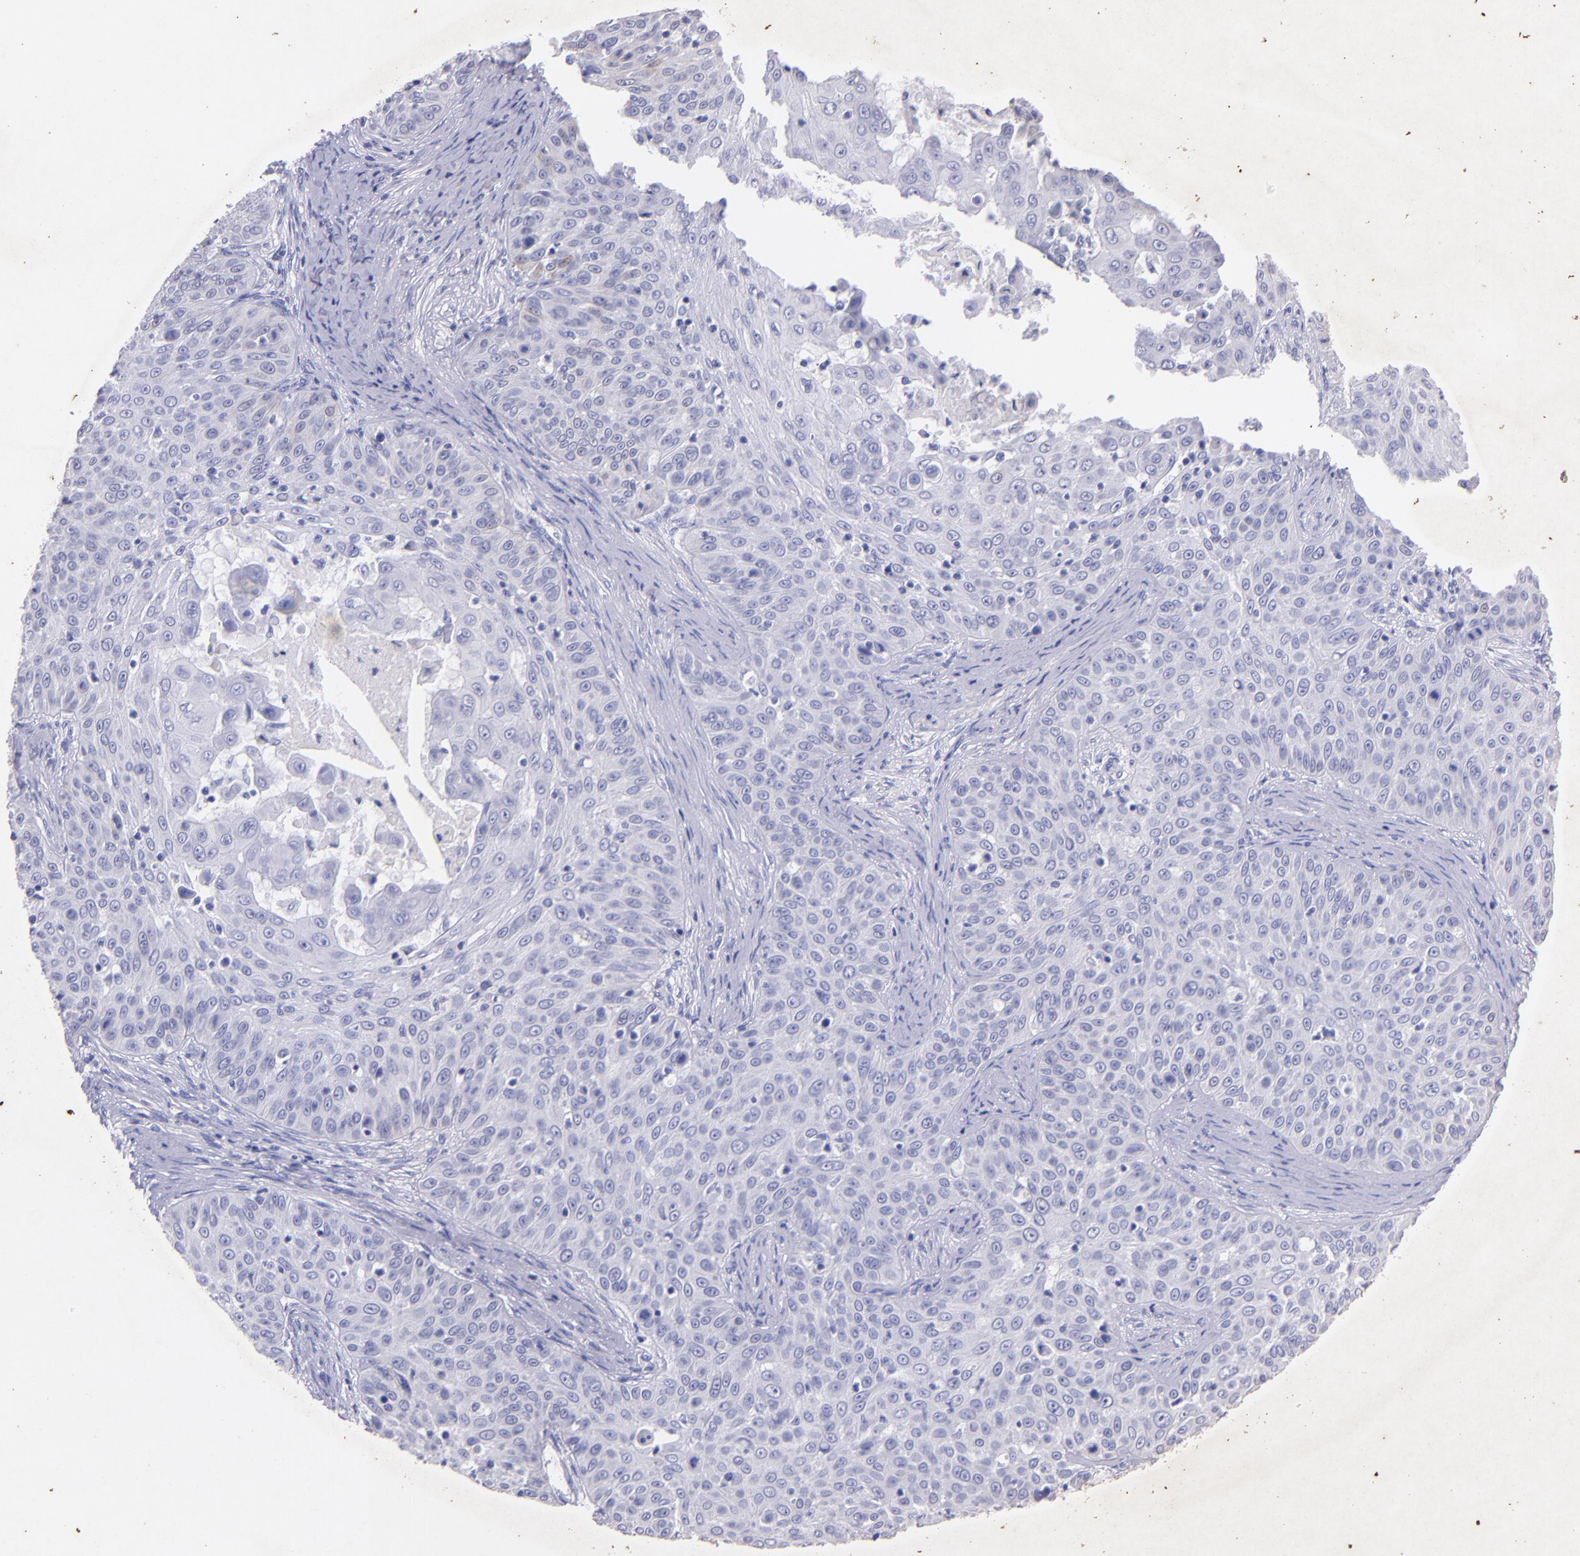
{"staining": {"intensity": "negative", "quantity": "none", "location": "none"}, "tissue": "skin cancer", "cell_type": "Tumor cells", "image_type": "cancer", "snomed": [{"axis": "morphology", "description": "Squamous cell carcinoma, NOS"}, {"axis": "topography", "description": "Skin"}], "caption": "Immunohistochemistry of human skin cancer (squamous cell carcinoma) displays no positivity in tumor cells.", "gene": "UCHL1", "patient": {"sex": "male", "age": 82}}